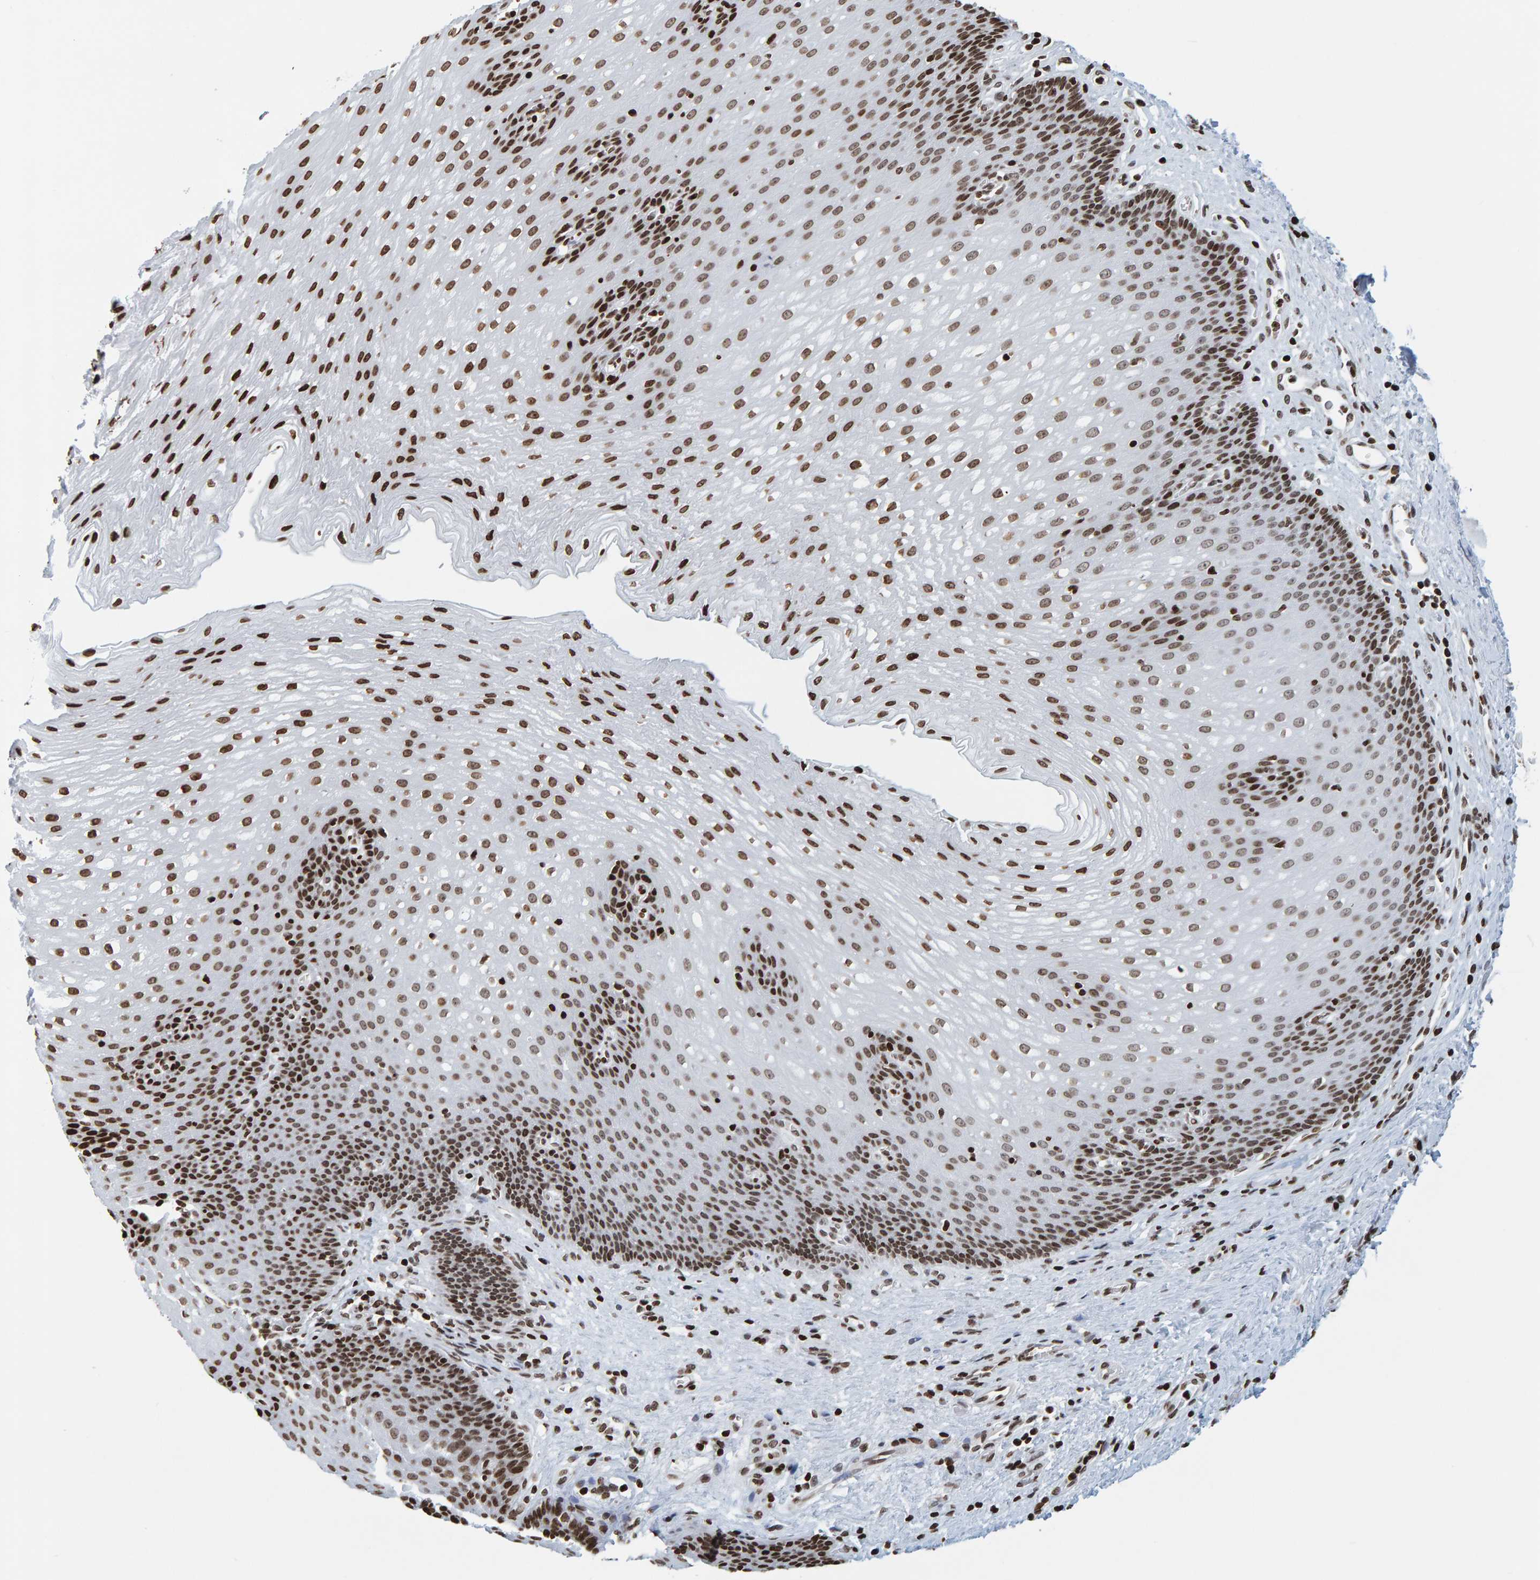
{"staining": {"intensity": "strong", "quantity": ">75%", "location": "nuclear"}, "tissue": "esophagus", "cell_type": "Squamous epithelial cells", "image_type": "normal", "snomed": [{"axis": "morphology", "description": "Normal tissue, NOS"}, {"axis": "topography", "description": "Esophagus"}], "caption": "Esophagus was stained to show a protein in brown. There is high levels of strong nuclear positivity in about >75% of squamous epithelial cells. (IHC, brightfield microscopy, high magnification).", "gene": "BRF2", "patient": {"sex": "male", "age": 48}}